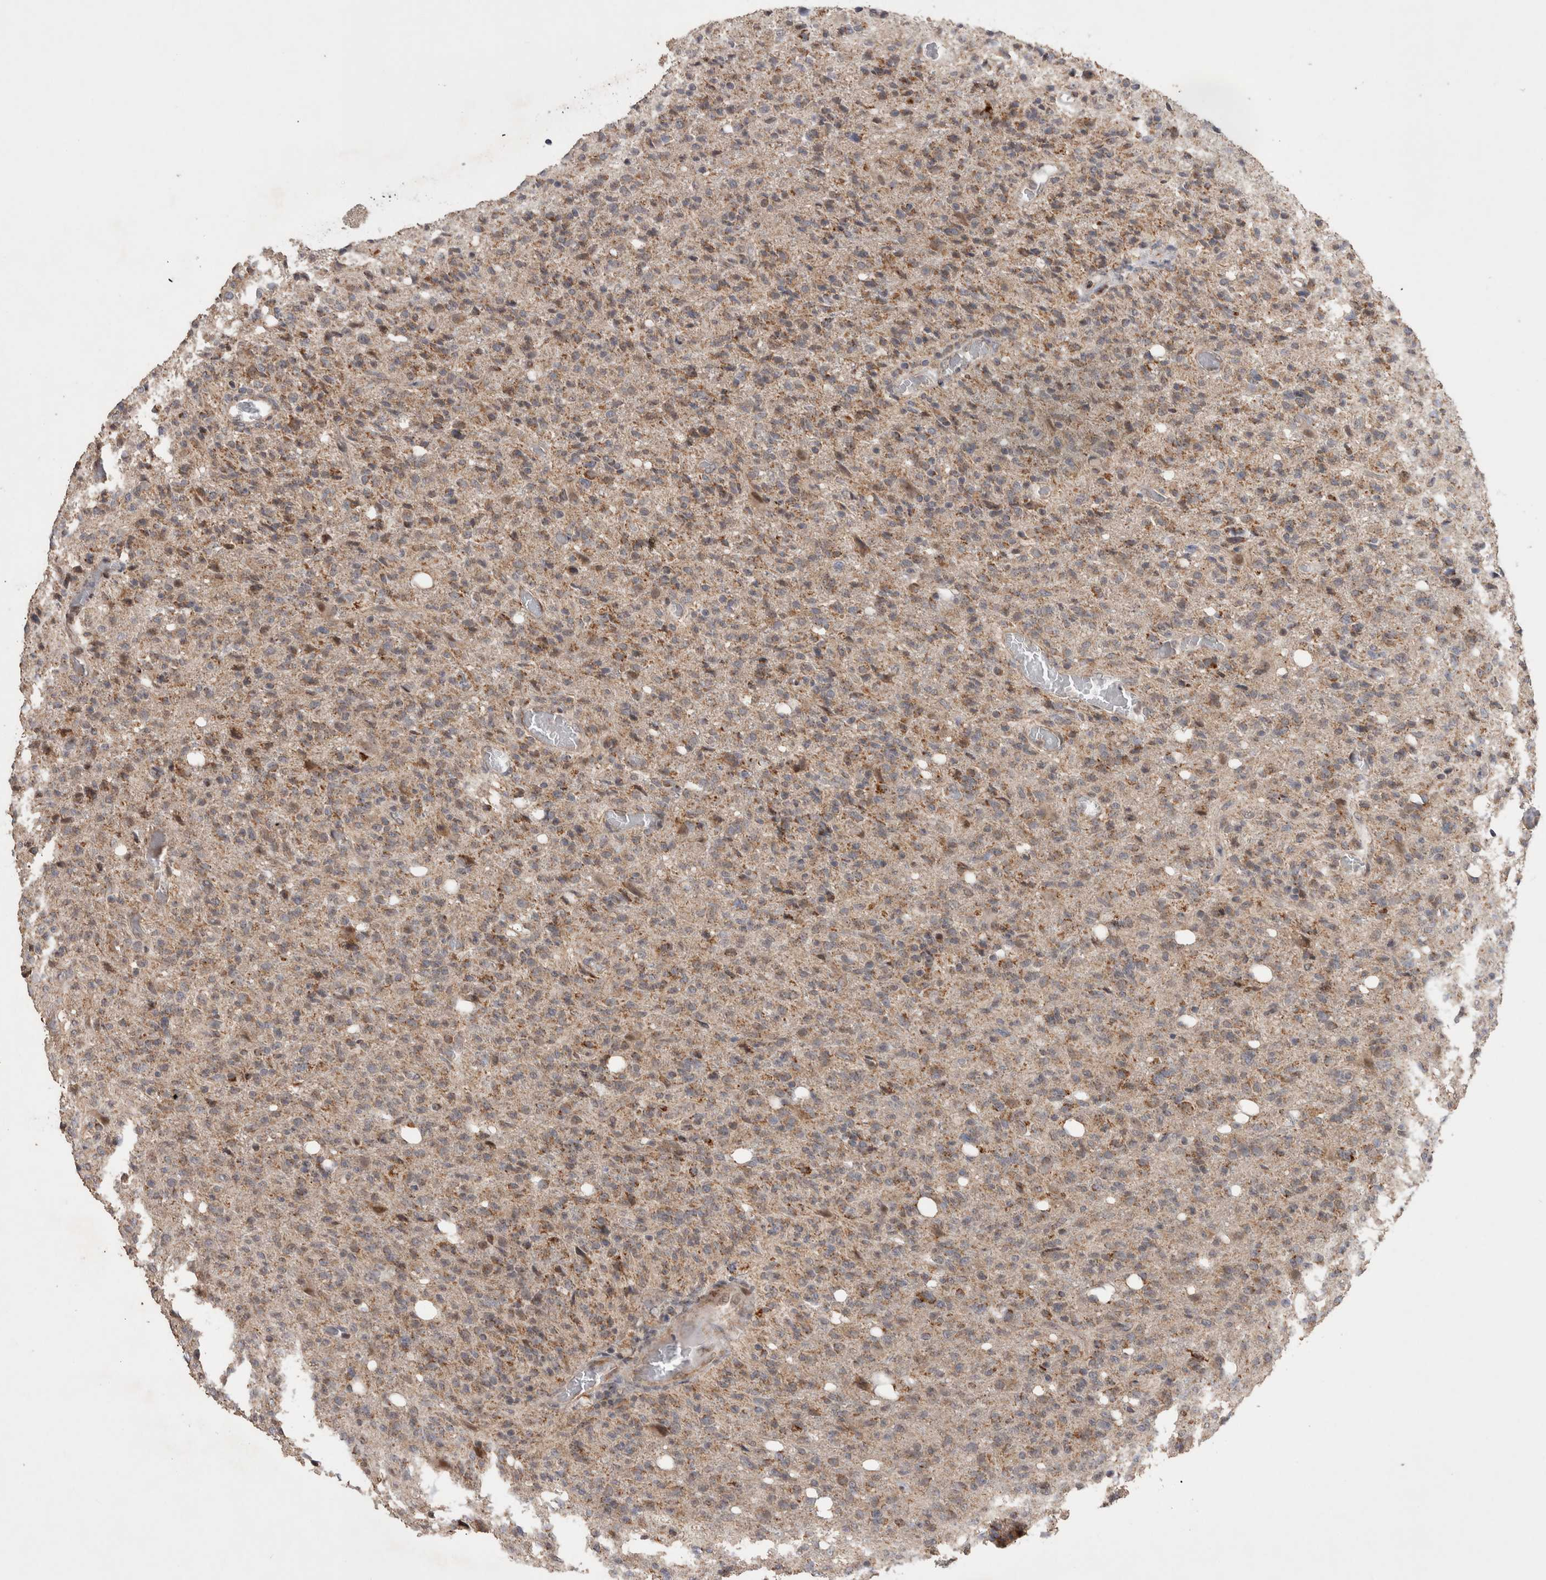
{"staining": {"intensity": "weak", "quantity": ">75%", "location": "cytoplasmic/membranous"}, "tissue": "glioma", "cell_type": "Tumor cells", "image_type": "cancer", "snomed": [{"axis": "morphology", "description": "Glioma, malignant, High grade"}, {"axis": "topography", "description": "Brain"}], "caption": "Immunohistochemistry (IHC) histopathology image of neoplastic tissue: human glioma stained using immunohistochemistry (IHC) reveals low levels of weak protein expression localized specifically in the cytoplasmic/membranous of tumor cells, appearing as a cytoplasmic/membranous brown color.", "gene": "MRPL37", "patient": {"sex": "female", "age": 57}}